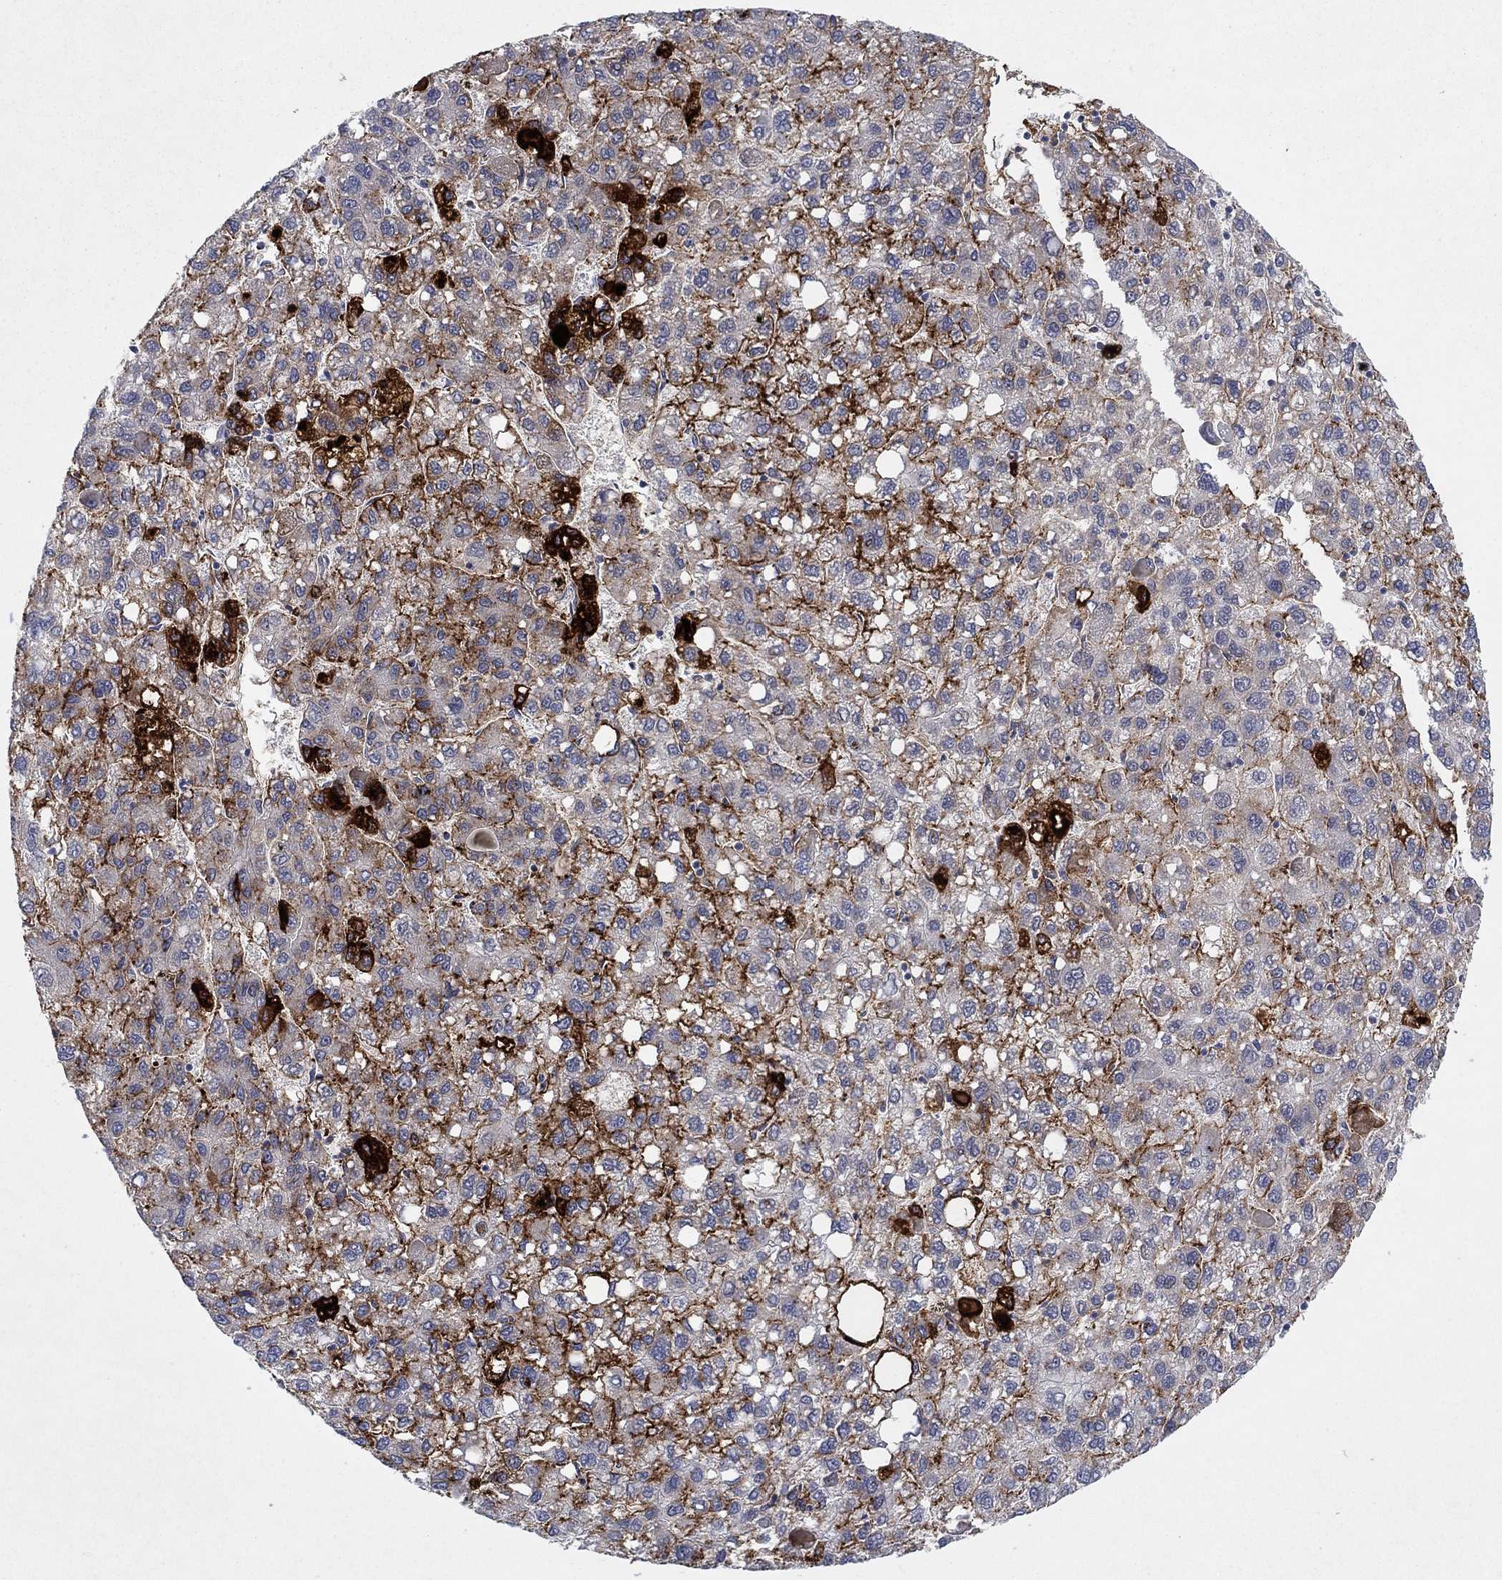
{"staining": {"intensity": "strong", "quantity": "25%-75%", "location": "cytoplasmic/membranous"}, "tissue": "liver cancer", "cell_type": "Tumor cells", "image_type": "cancer", "snomed": [{"axis": "morphology", "description": "Carcinoma, Hepatocellular, NOS"}, {"axis": "topography", "description": "Liver"}], "caption": "Tumor cells exhibit strong cytoplasmic/membranous expression in about 25%-75% of cells in hepatocellular carcinoma (liver). (IHC, brightfield microscopy, high magnification).", "gene": "SDC1", "patient": {"sex": "female", "age": 82}}